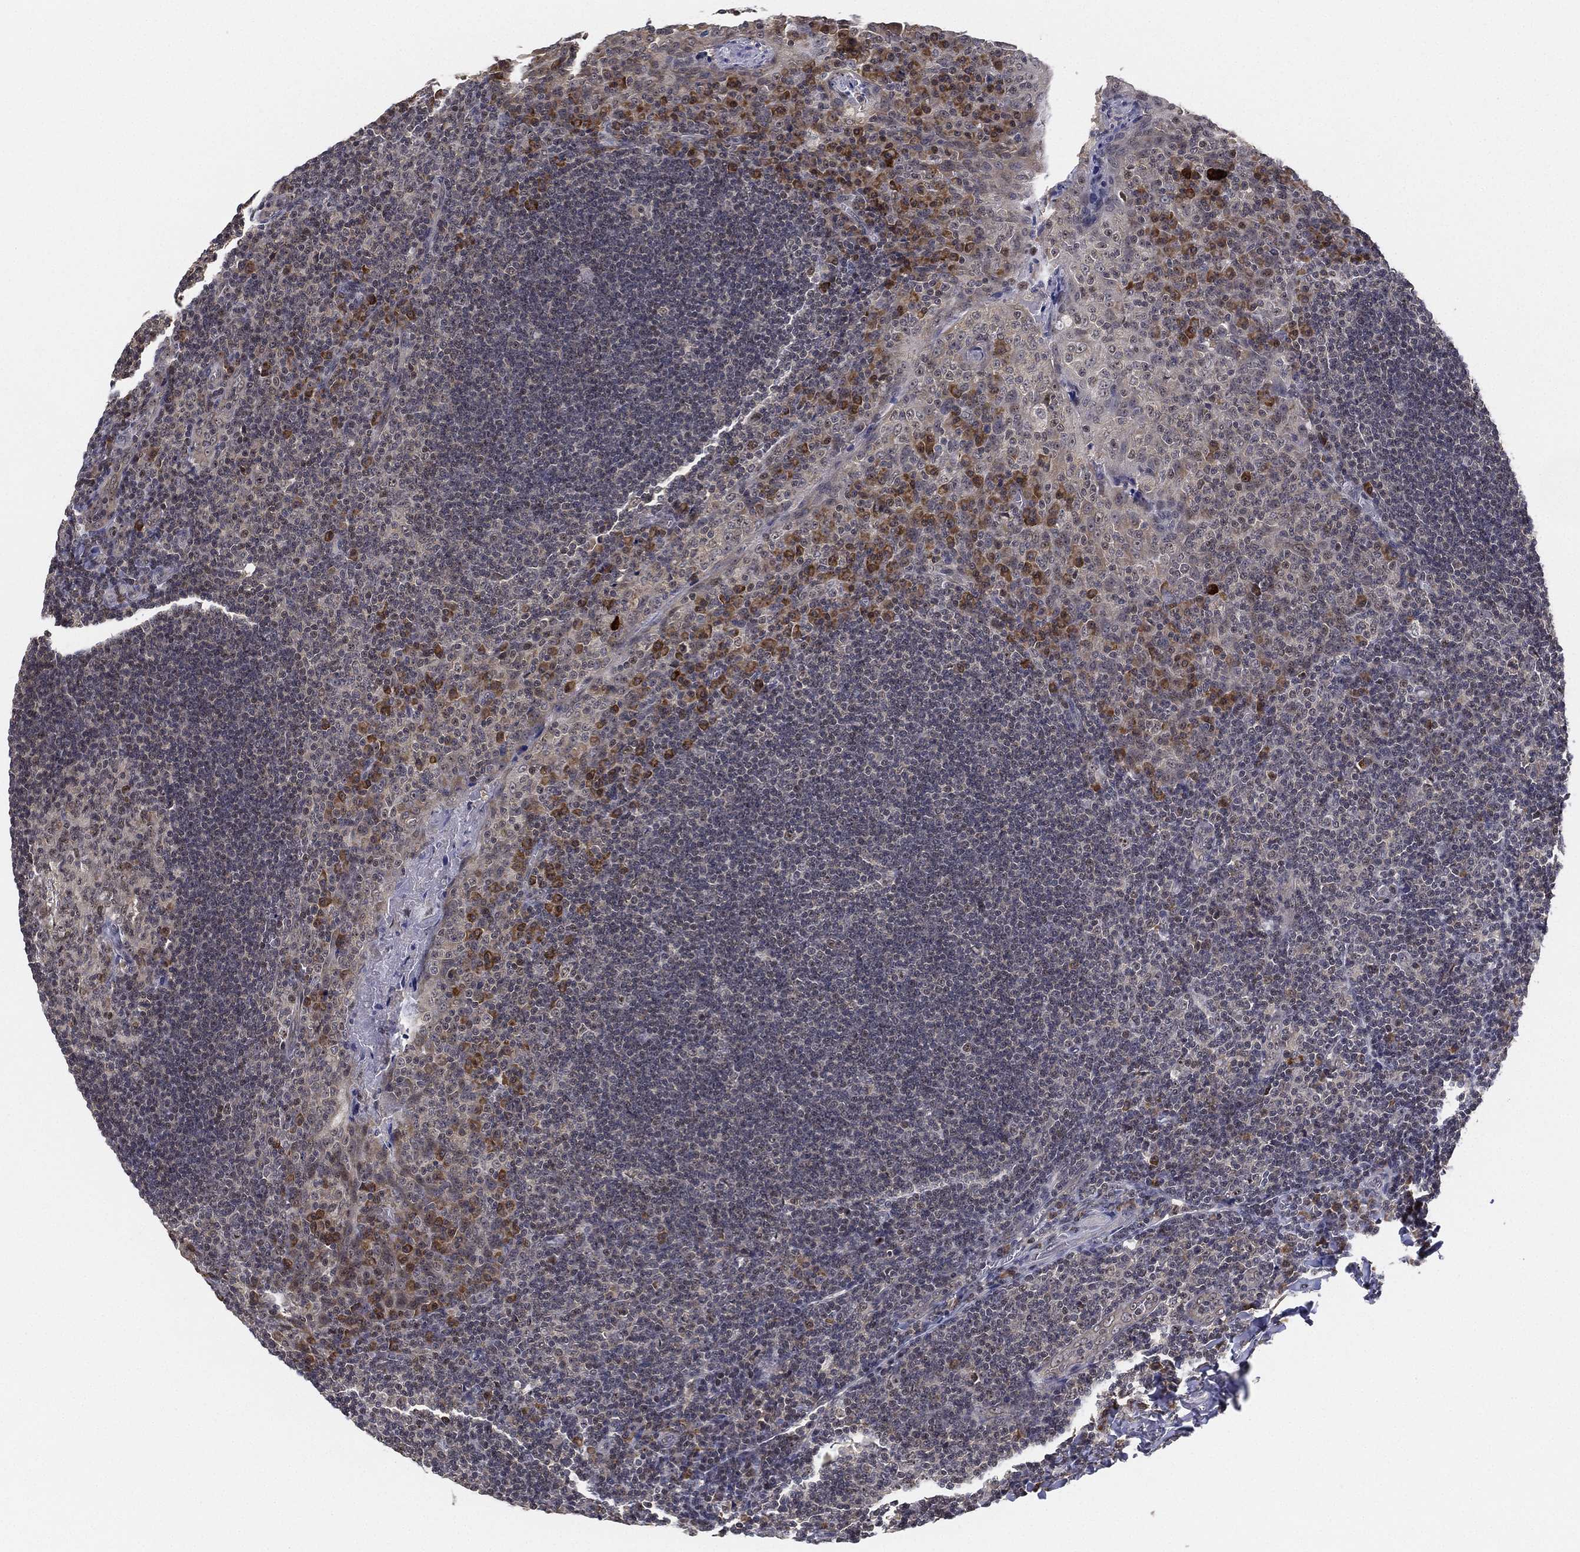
{"staining": {"intensity": "strong", "quantity": "<25%", "location": "nuclear"}, "tissue": "tonsil", "cell_type": "Germinal center cells", "image_type": "normal", "snomed": [{"axis": "morphology", "description": "Normal tissue, NOS"}, {"axis": "topography", "description": "Tonsil"}], "caption": "Strong nuclear positivity for a protein is seen in approximately <25% of germinal center cells of normal tonsil using IHC.", "gene": "PPP1R16B", "patient": {"sex": "male", "age": 17}}